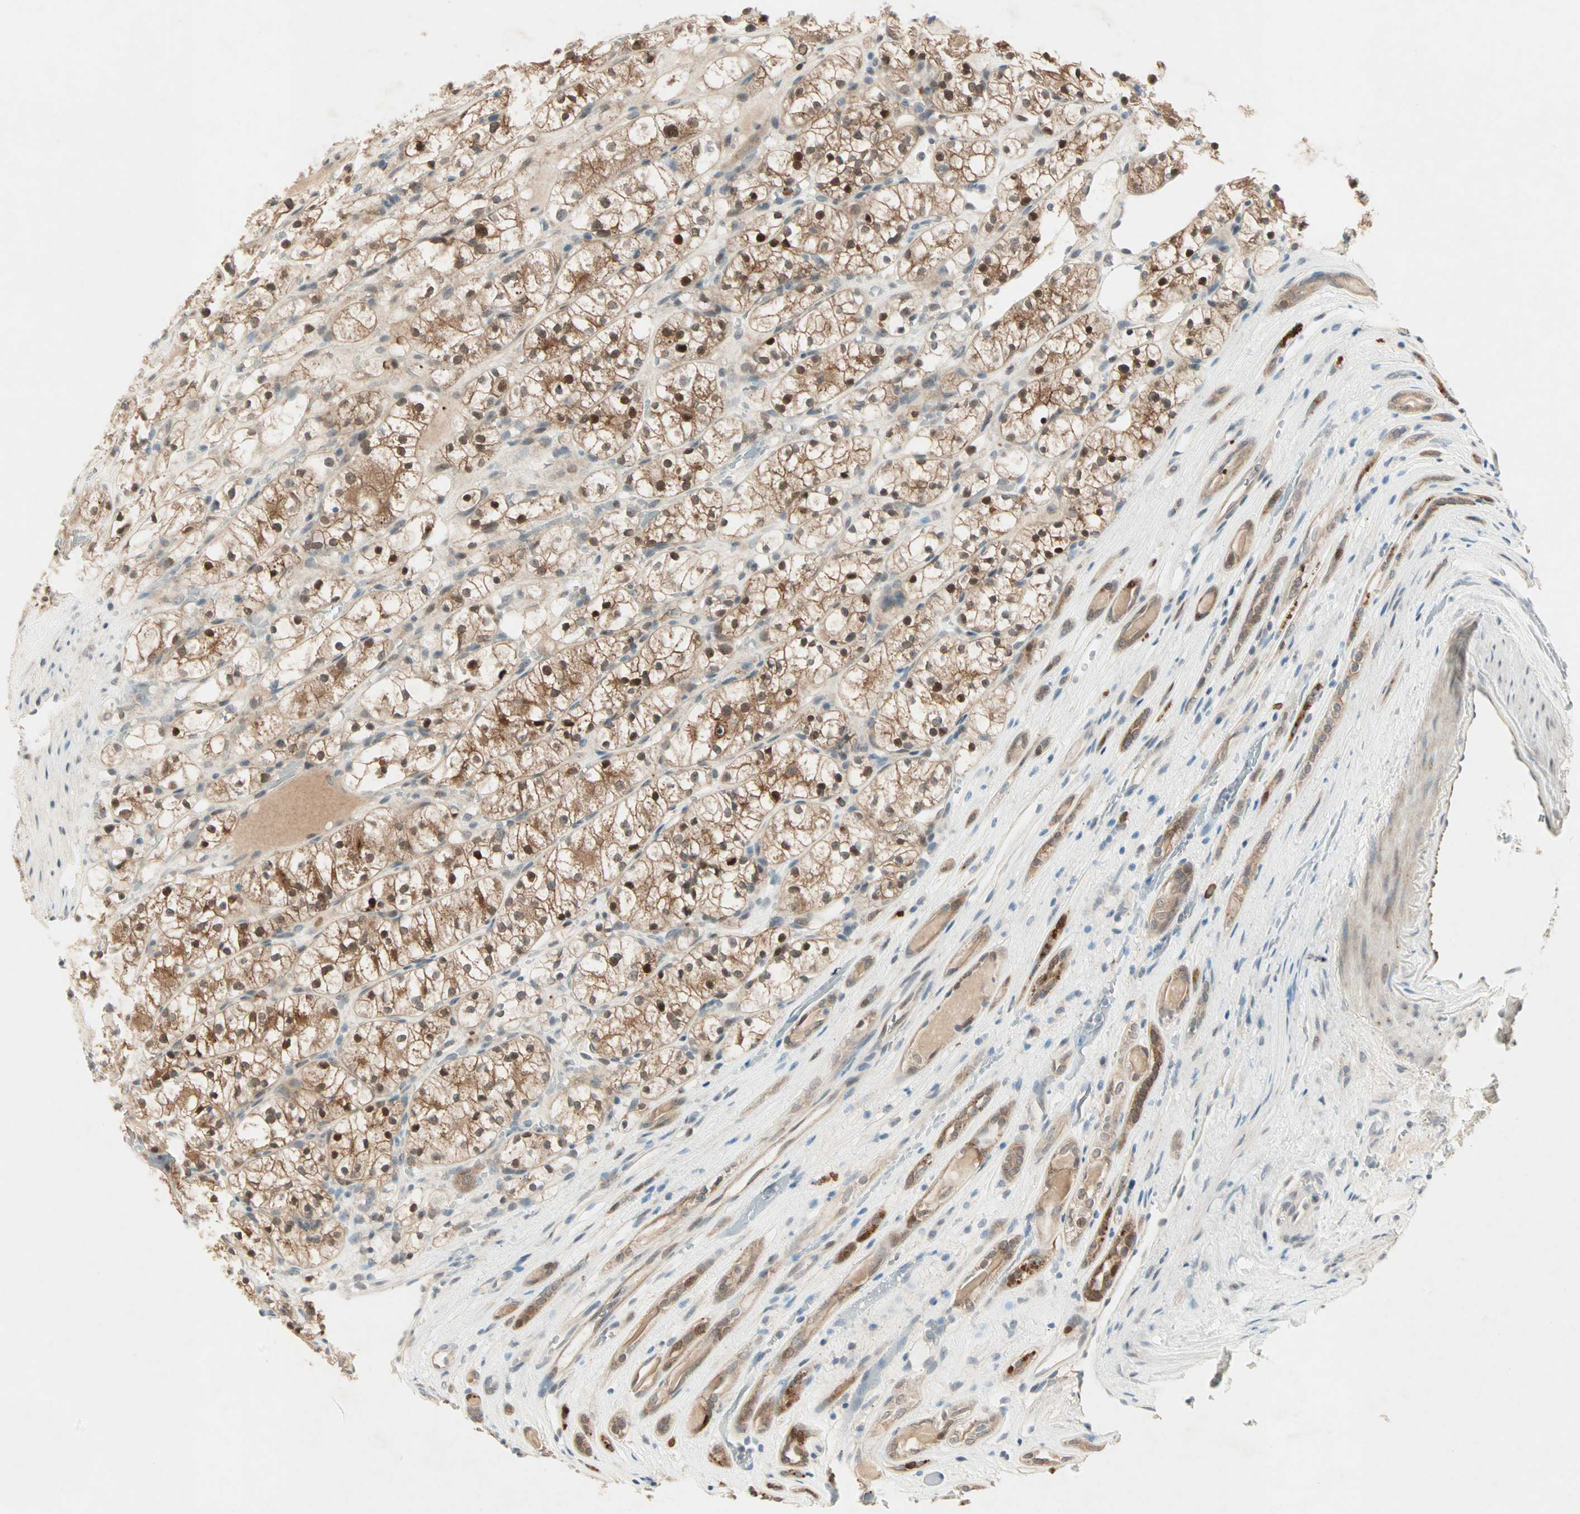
{"staining": {"intensity": "moderate", "quantity": ">75%", "location": "cytoplasmic/membranous,nuclear"}, "tissue": "renal cancer", "cell_type": "Tumor cells", "image_type": "cancer", "snomed": [{"axis": "morphology", "description": "Adenocarcinoma, NOS"}, {"axis": "topography", "description": "Kidney"}], "caption": "Tumor cells show medium levels of moderate cytoplasmic/membranous and nuclear staining in about >75% of cells in renal cancer. Nuclei are stained in blue.", "gene": "RTL6", "patient": {"sex": "female", "age": 60}}